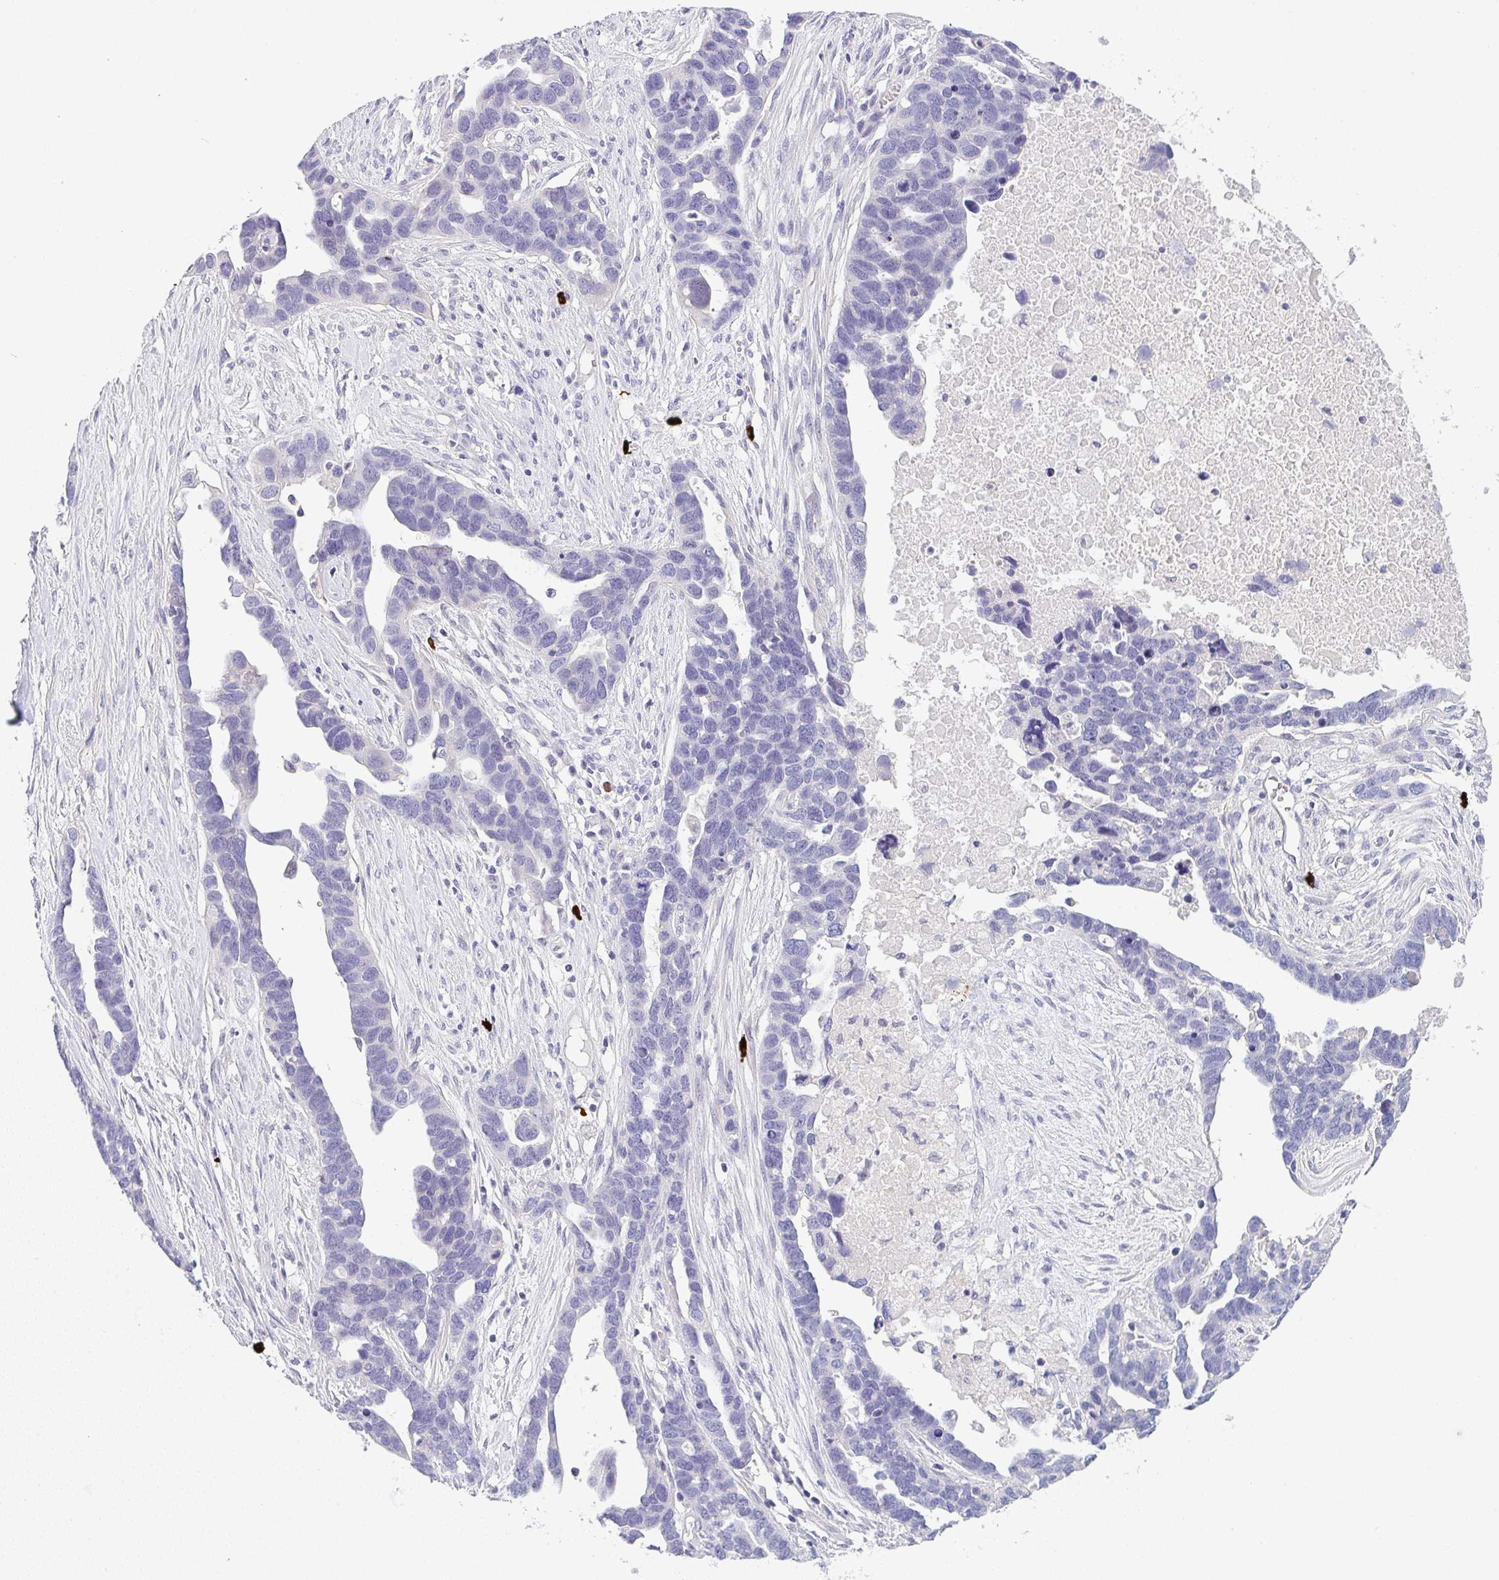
{"staining": {"intensity": "negative", "quantity": "none", "location": "none"}, "tissue": "ovarian cancer", "cell_type": "Tumor cells", "image_type": "cancer", "snomed": [{"axis": "morphology", "description": "Cystadenocarcinoma, serous, NOS"}, {"axis": "topography", "description": "Ovary"}], "caption": "High magnification brightfield microscopy of ovarian cancer (serous cystadenocarcinoma) stained with DAB (3,3'-diaminobenzidine) (brown) and counterstained with hematoxylin (blue): tumor cells show no significant positivity.", "gene": "CACNA1S", "patient": {"sex": "female", "age": 54}}